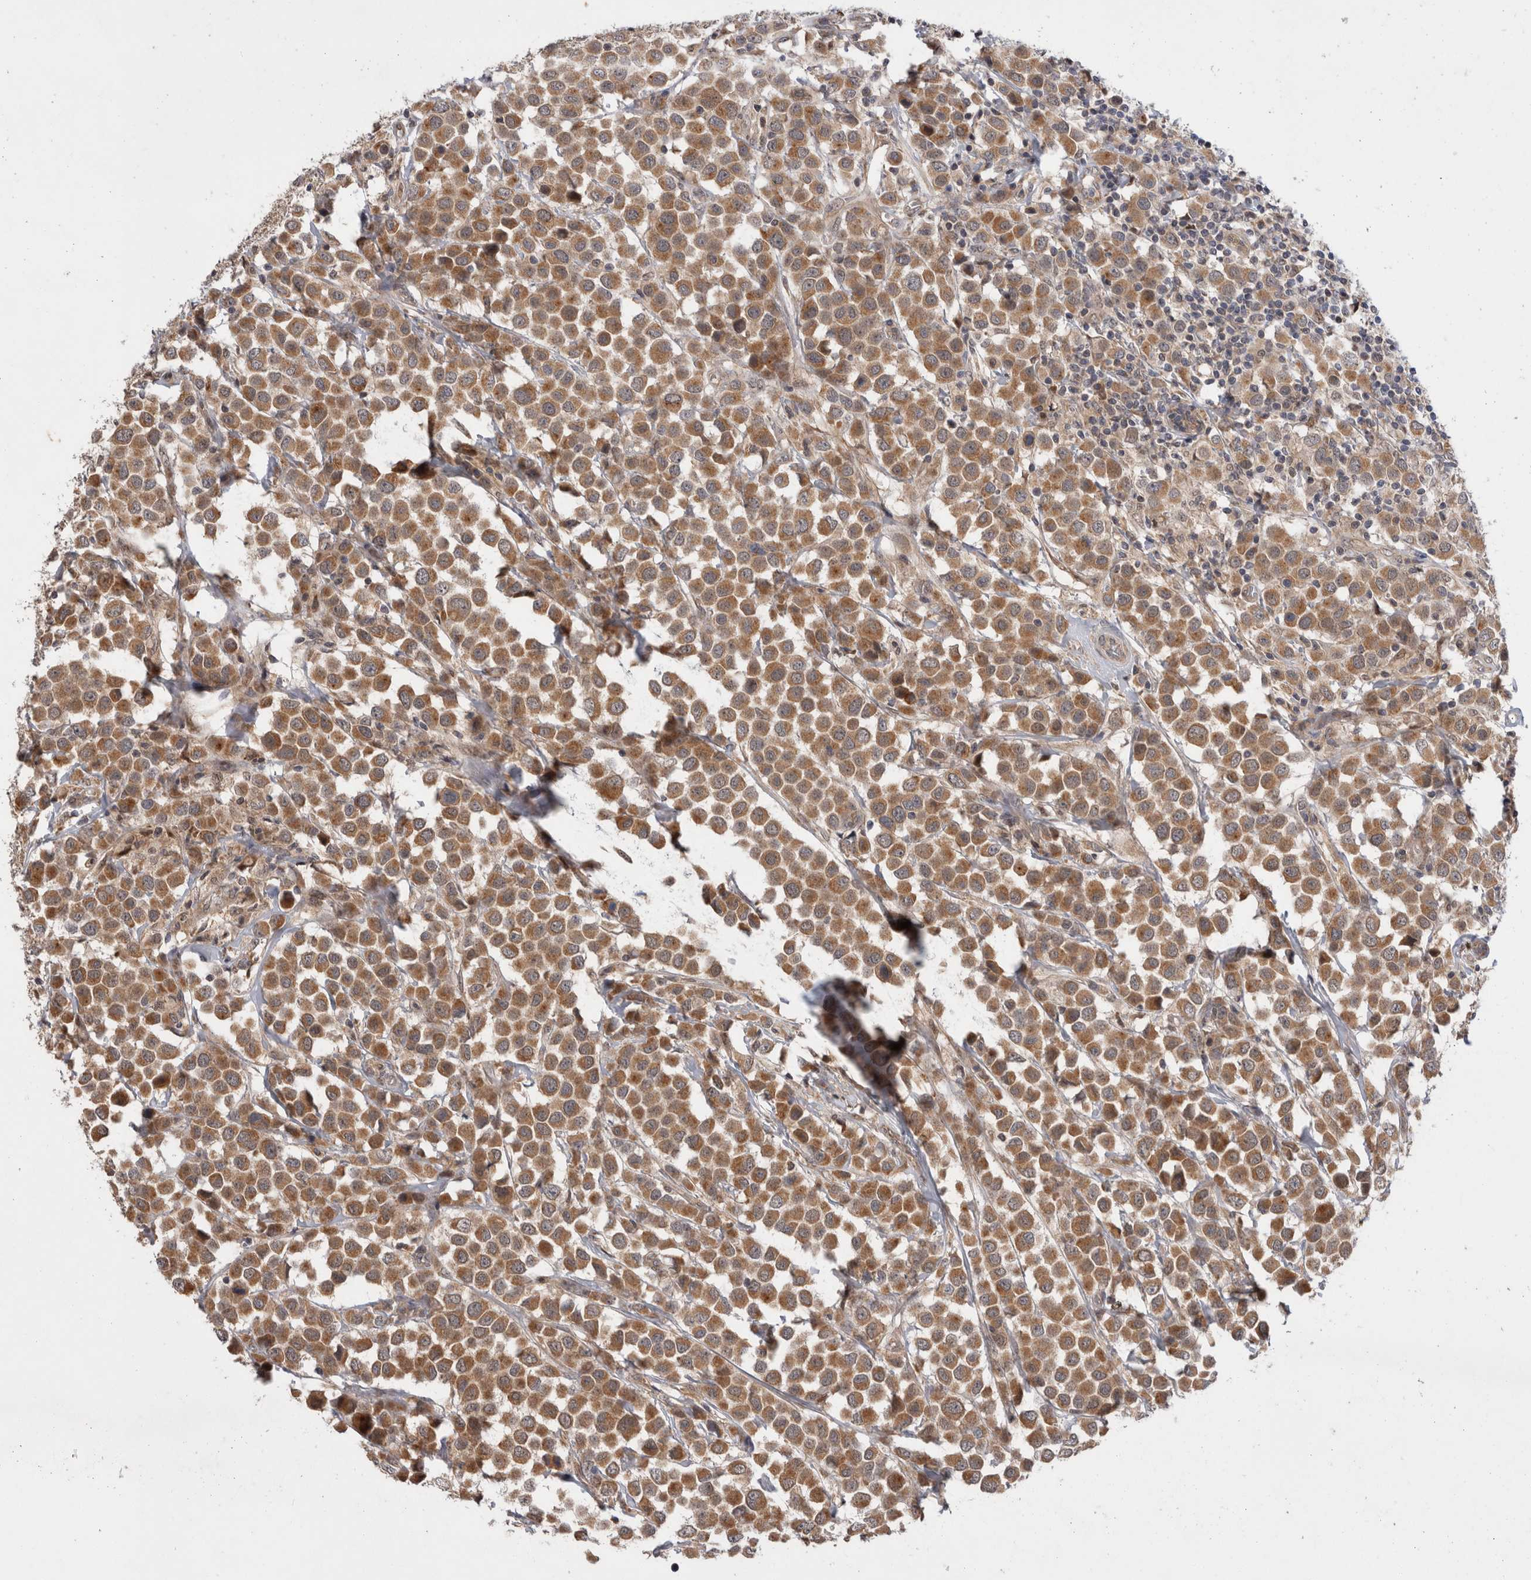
{"staining": {"intensity": "moderate", "quantity": ">75%", "location": "cytoplasmic/membranous"}, "tissue": "breast cancer", "cell_type": "Tumor cells", "image_type": "cancer", "snomed": [{"axis": "morphology", "description": "Duct carcinoma"}, {"axis": "topography", "description": "Breast"}], "caption": "Brown immunohistochemical staining in human breast cancer exhibits moderate cytoplasmic/membranous positivity in approximately >75% of tumor cells.", "gene": "MRPL37", "patient": {"sex": "female", "age": 61}}